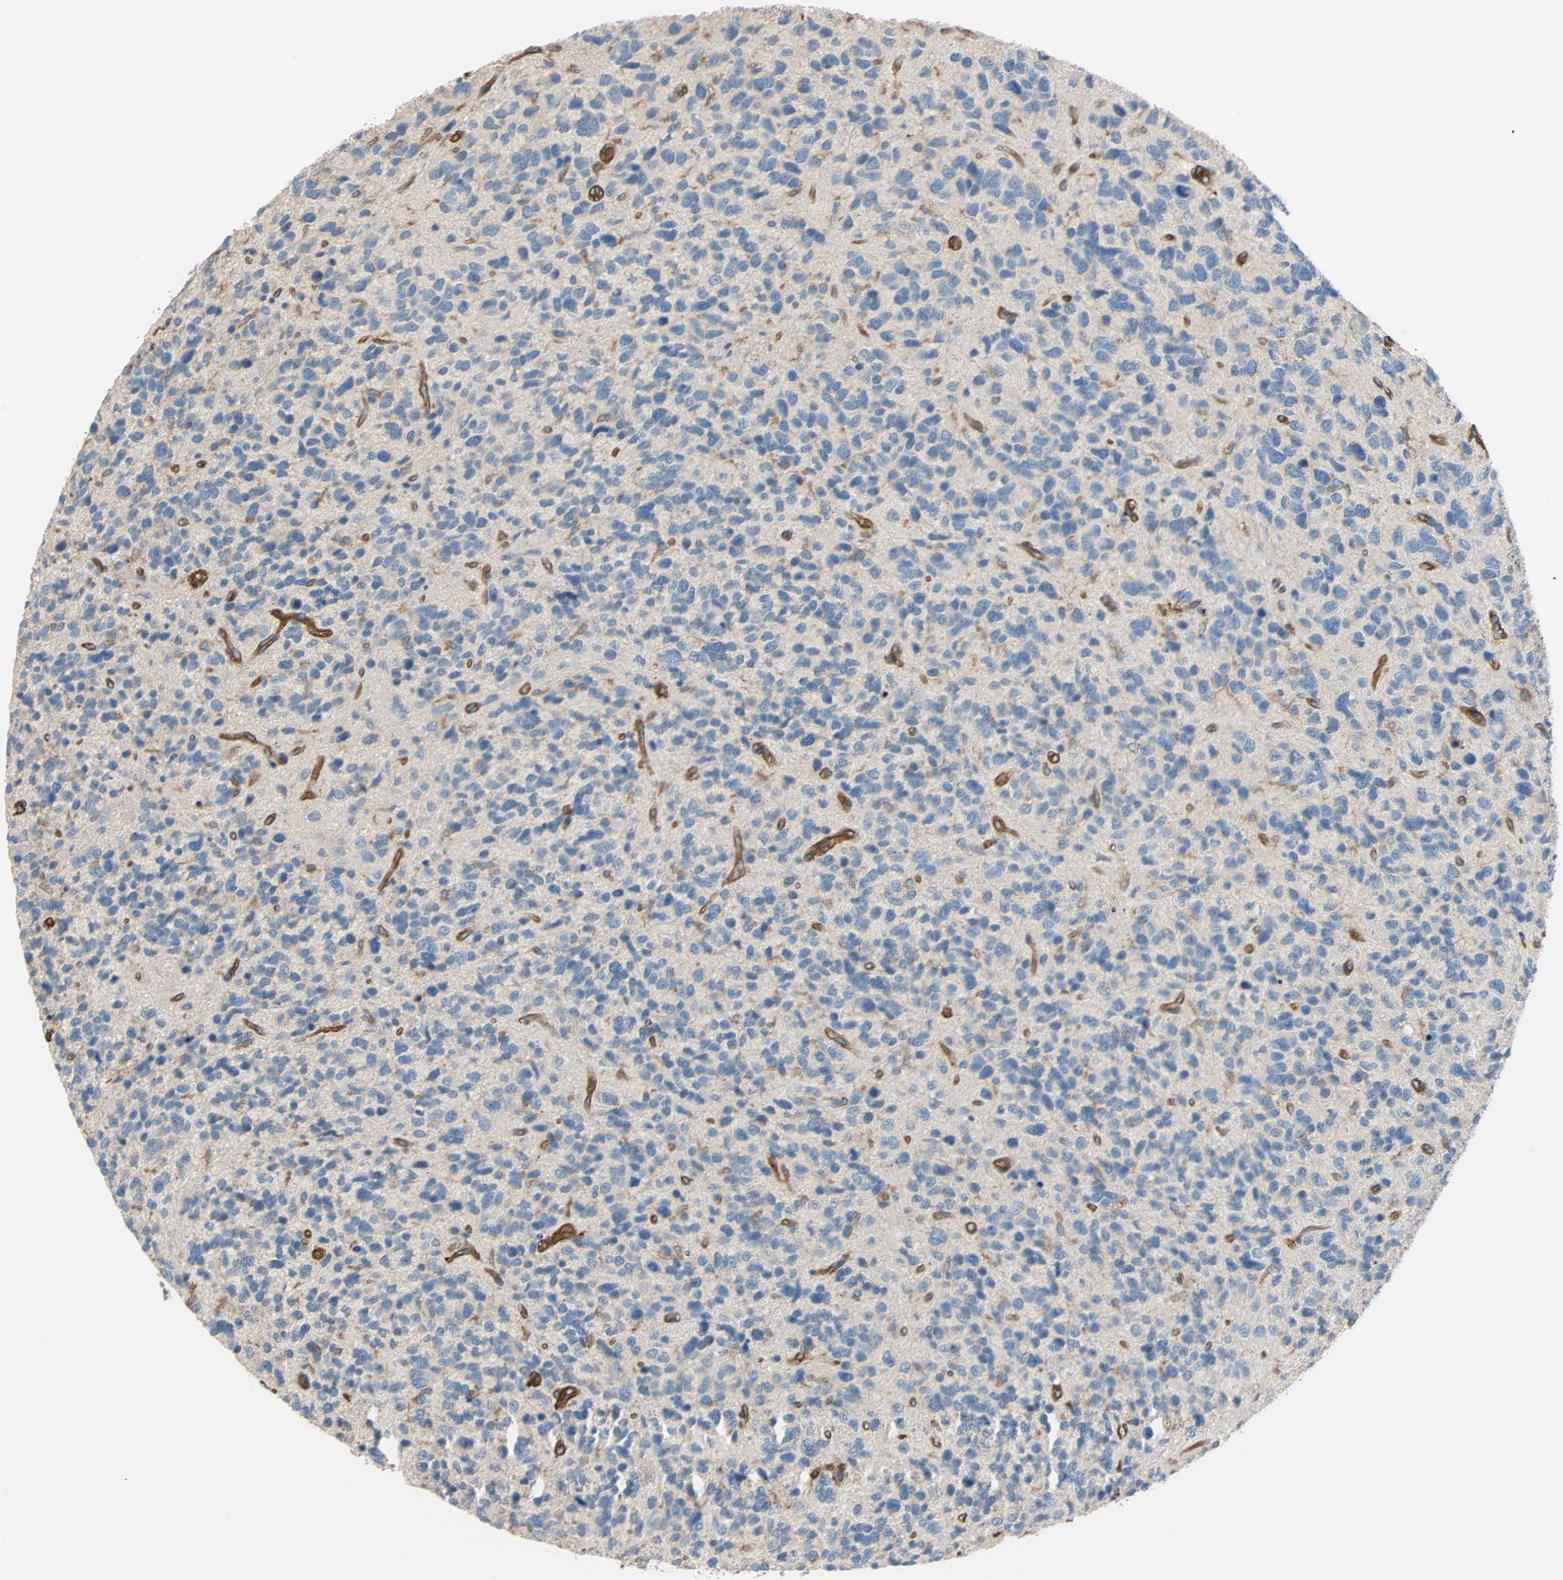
{"staining": {"intensity": "negative", "quantity": "none", "location": "none"}, "tissue": "glioma", "cell_type": "Tumor cells", "image_type": "cancer", "snomed": [{"axis": "morphology", "description": "Glioma, malignant, High grade"}, {"axis": "topography", "description": "Brain"}], "caption": "Human glioma stained for a protein using immunohistochemistry (IHC) reveals no staining in tumor cells.", "gene": "GALNT10", "patient": {"sex": "female", "age": 58}}